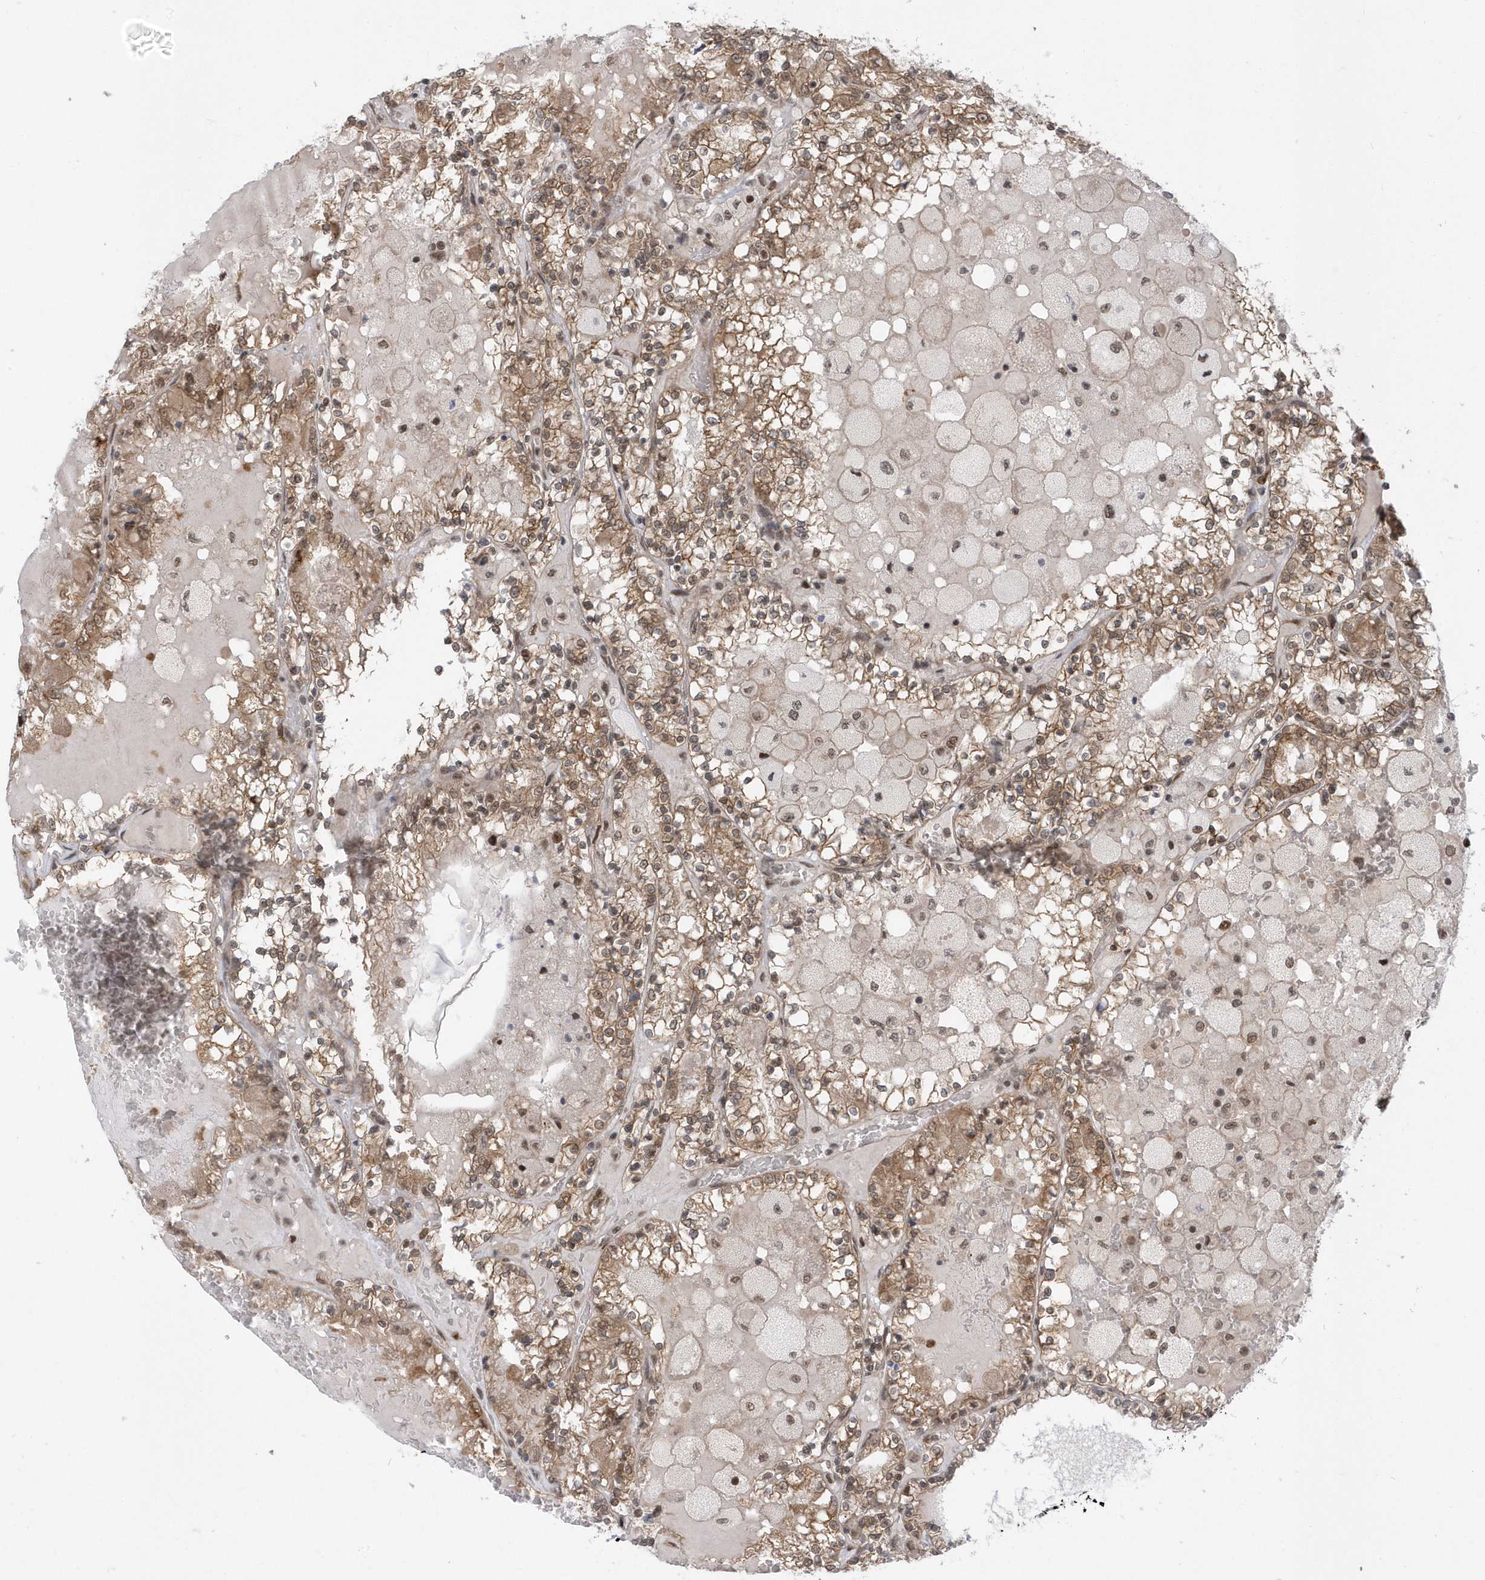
{"staining": {"intensity": "moderate", "quantity": ">75%", "location": "cytoplasmic/membranous,nuclear"}, "tissue": "renal cancer", "cell_type": "Tumor cells", "image_type": "cancer", "snomed": [{"axis": "morphology", "description": "Adenocarcinoma, NOS"}, {"axis": "topography", "description": "Kidney"}], "caption": "Renal cancer (adenocarcinoma) tissue demonstrates moderate cytoplasmic/membranous and nuclear positivity in about >75% of tumor cells, visualized by immunohistochemistry.", "gene": "USP53", "patient": {"sex": "female", "age": 56}}